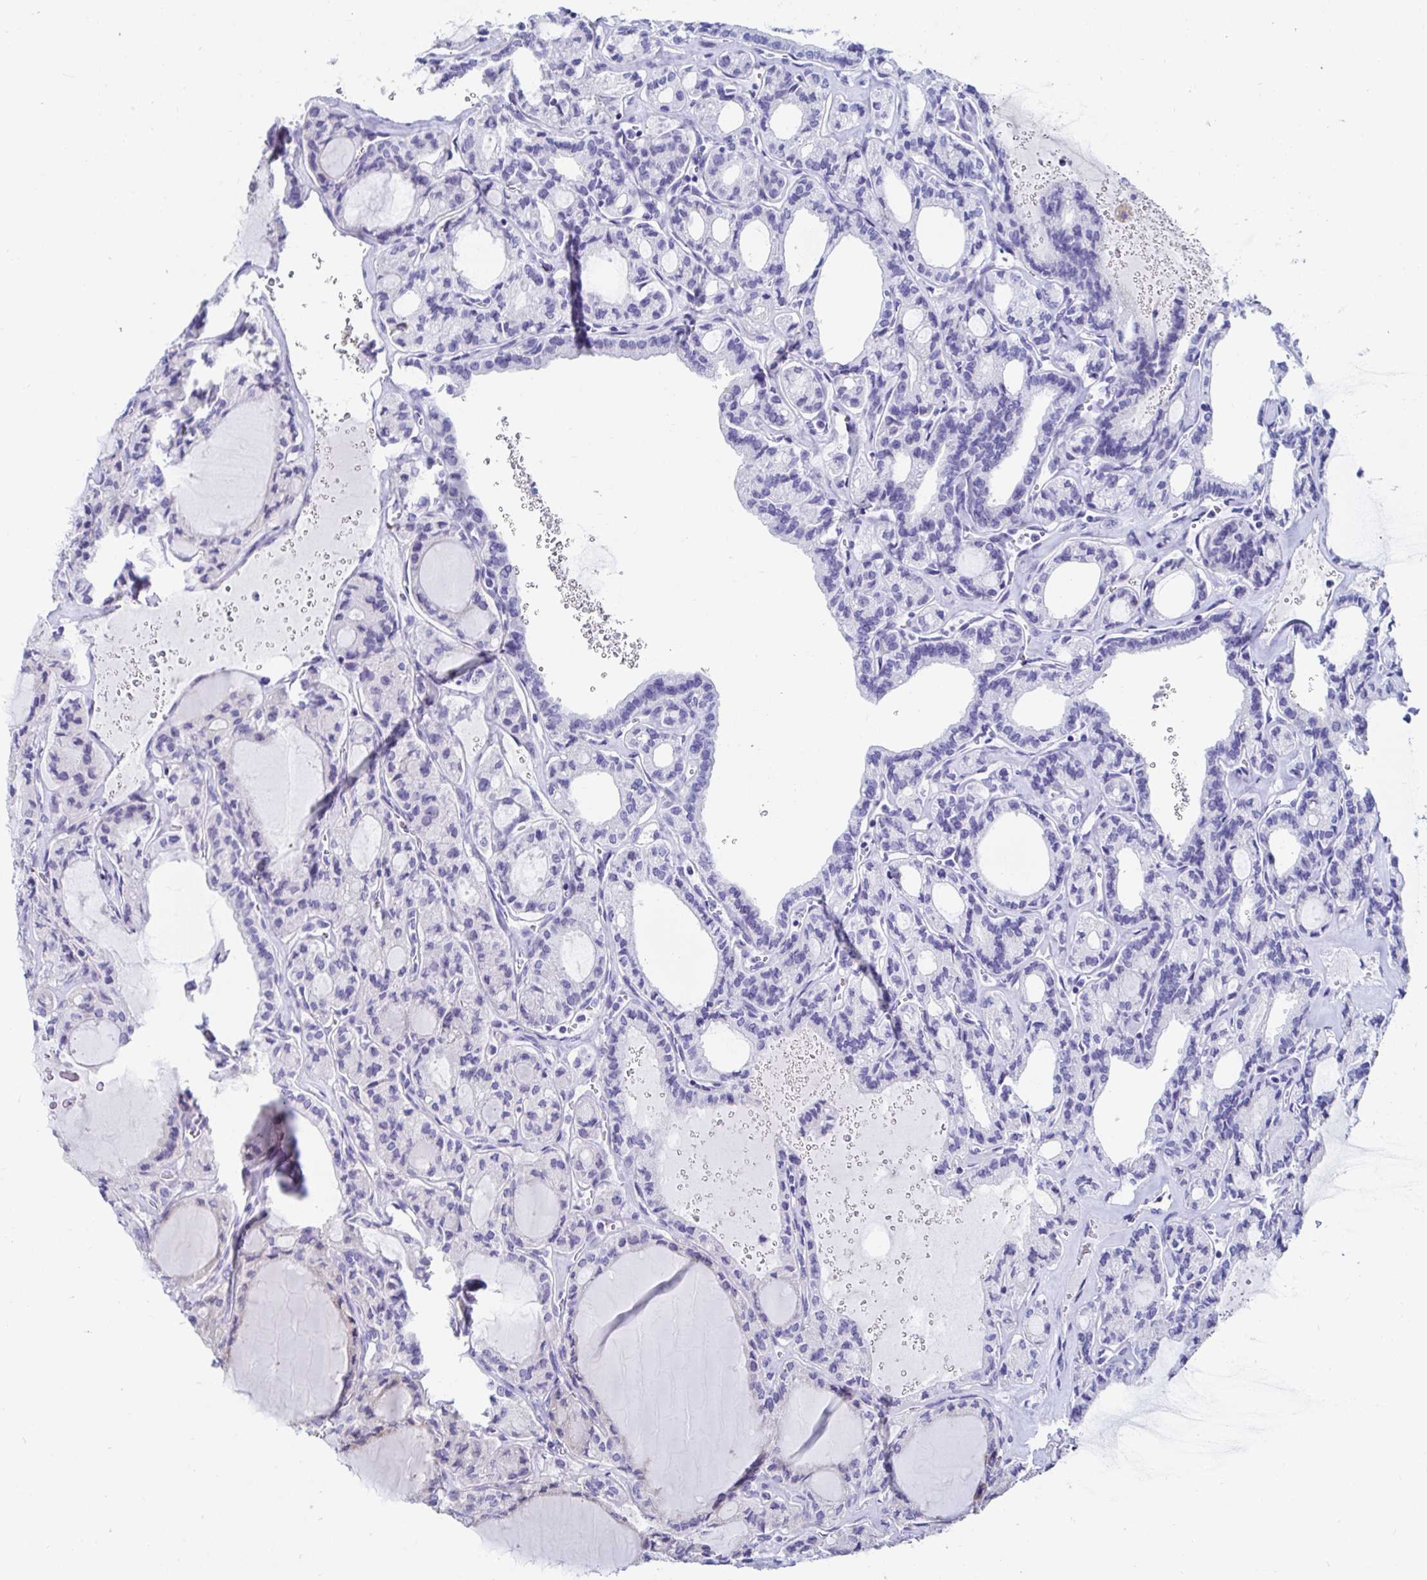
{"staining": {"intensity": "negative", "quantity": "none", "location": "none"}, "tissue": "thyroid cancer", "cell_type": "Tumor cells", "image_type": "cancer", "snomed": [{"axis": "morphology", "description": "Papillary adenocarcinoma, NOS"}, {"axis": "topography", "description": "Thyroid gland"}], "caption": "This is a image of immunohistochemistry (IHC) staining of papillary adenocarcinoma (thyroid), which shows no positivity in tumor cells. (Brightfield microscopy of DAB (3,3'-diaminobenzidine) immunohistochemistry at high magnification).", "gene": "C4orf17", "patient": {"sex": "male", "age": 87}}